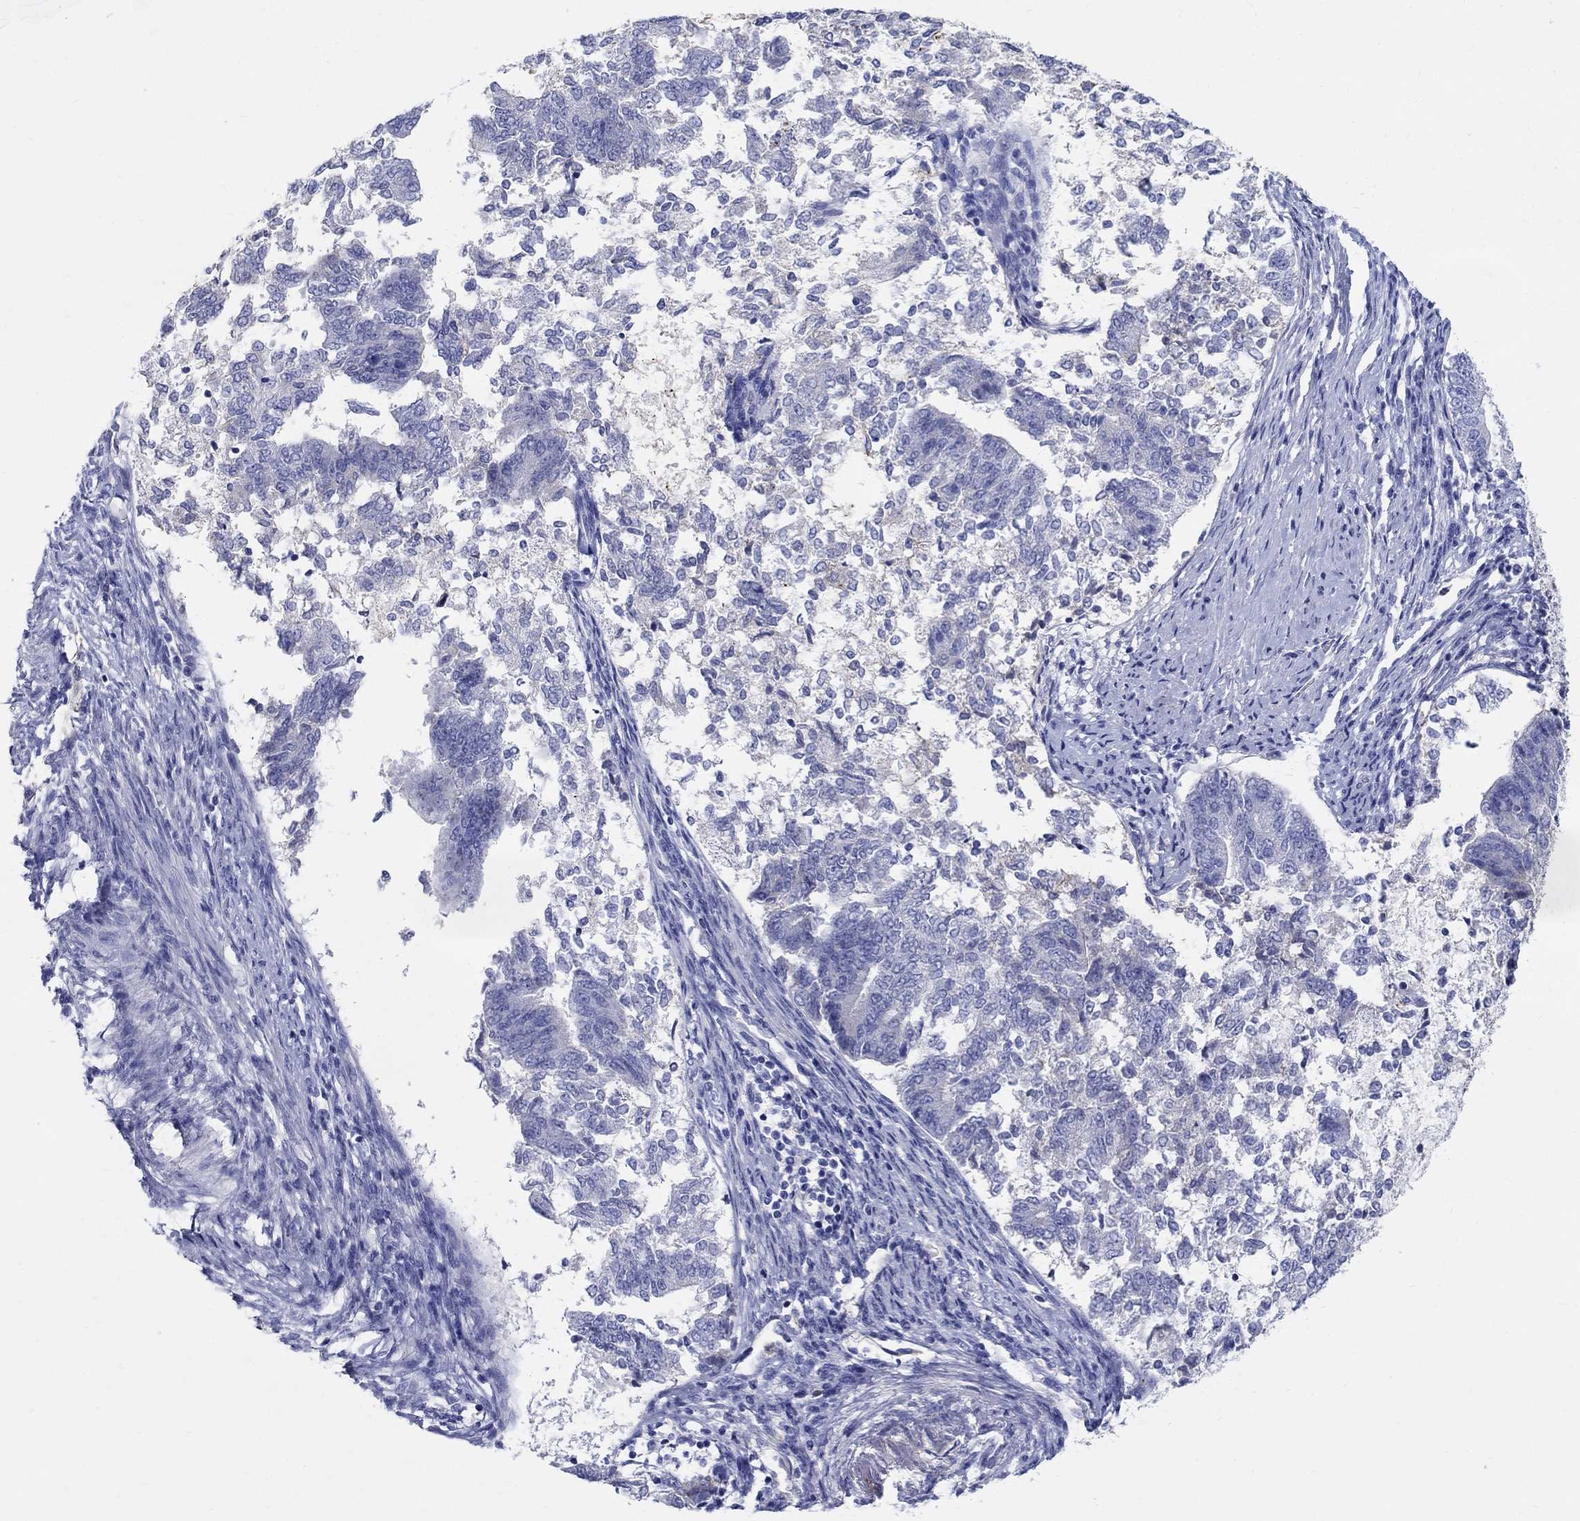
{"staining": {"intensity": "negative", "quantity": "none", "location": "none"}, "tissue": "endometrial cancer", "cell_type": "Tumor cells", "image_type": "cancer", "snomed": [{"axis": "morphology", "description": "Adenocarcinoma, NOS"}, {"axis": "topography", "description": "Endometrium"}], "caption": "Photomicrograph shows no protein positivity in tumor cells of endometrial cancer tissue.", "gene": "SOX2", "patient": {"sex": "female", "age": 65}}